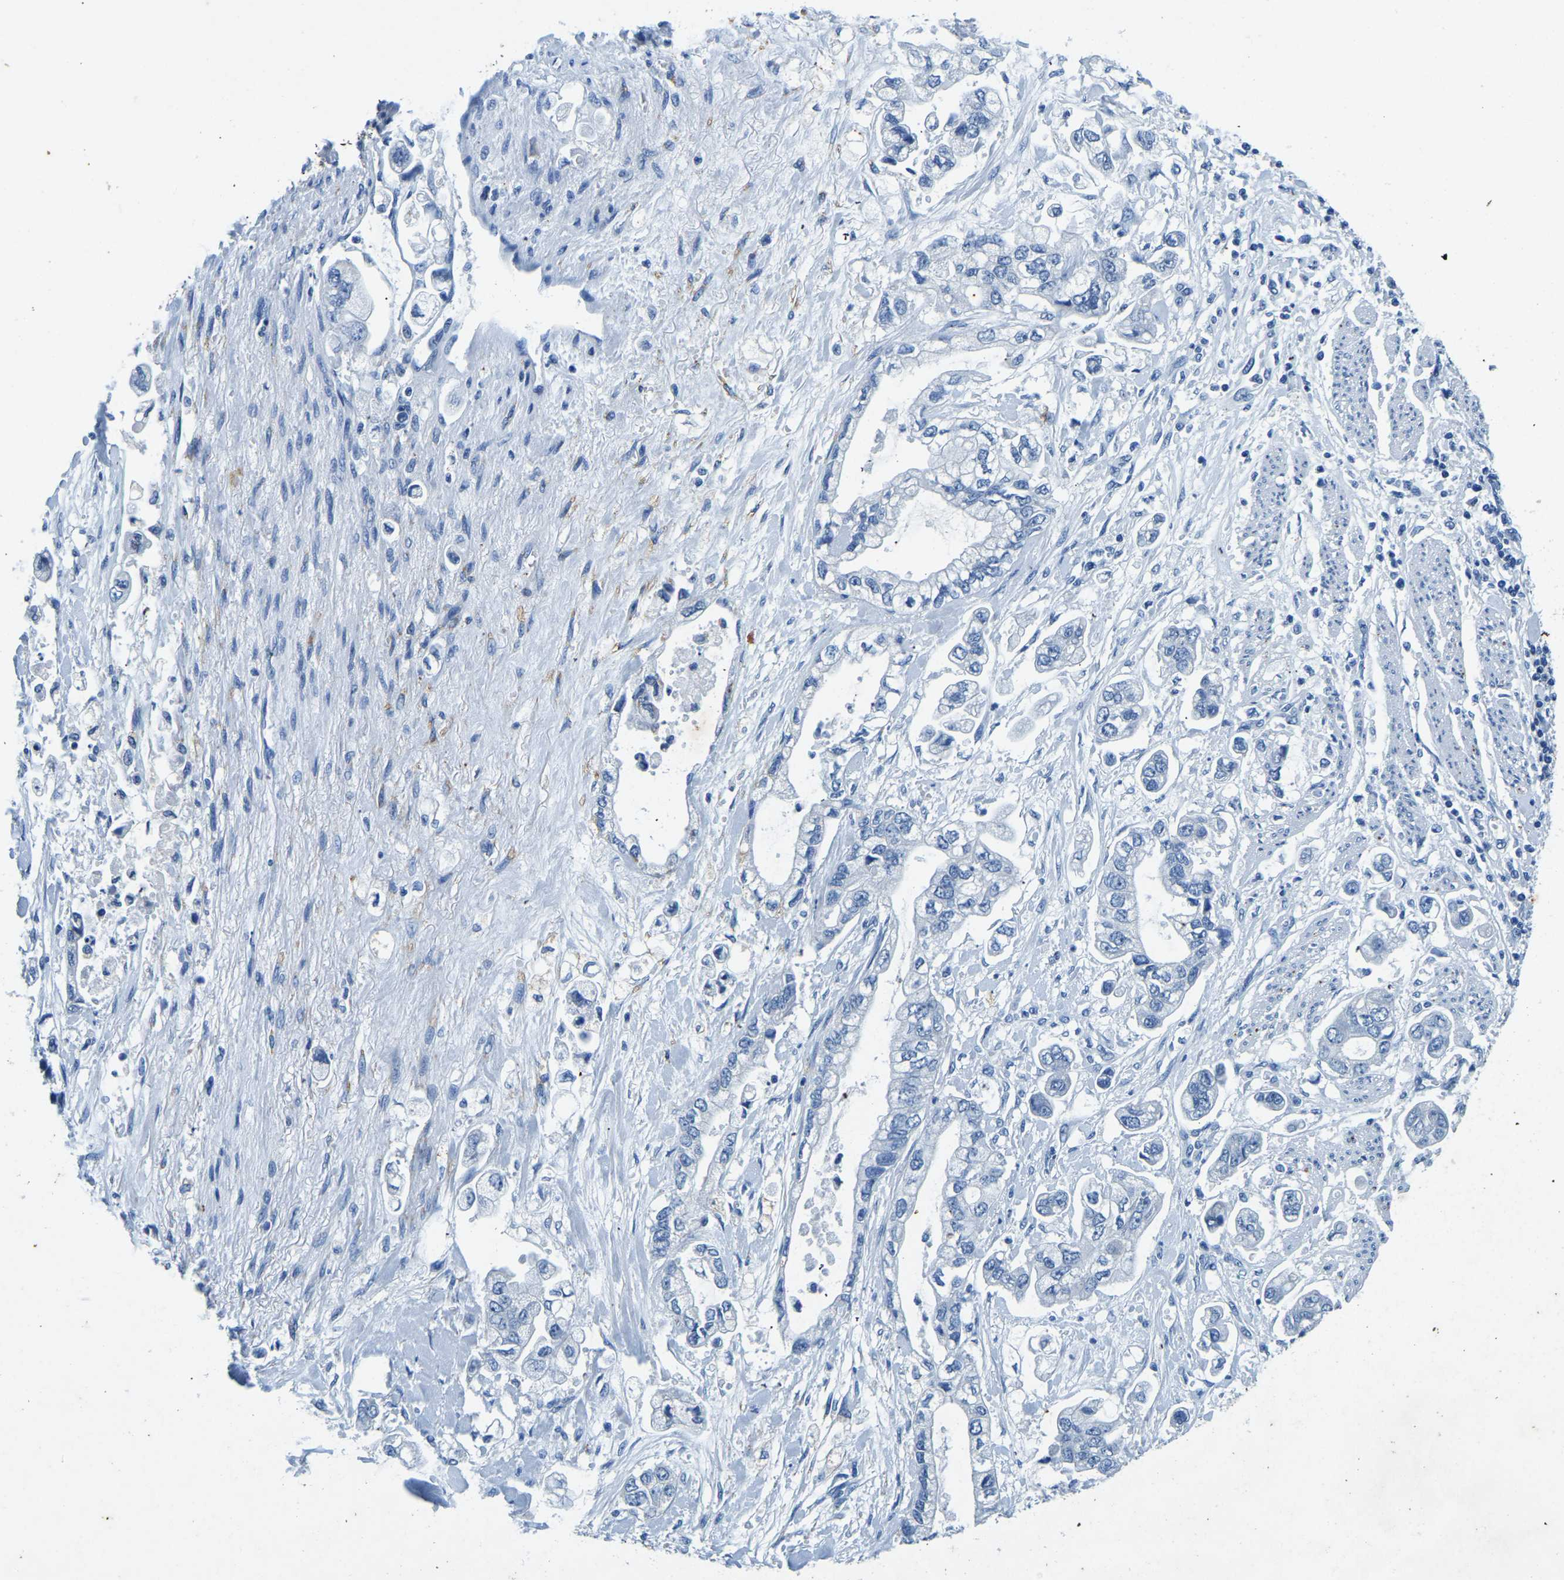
{"staining": {"intensity": "negative", "quantity": "none", "location": "none"}, "tissue": "stomach cancer", "cell_type": "Tumor cells", "image_type": "cancer", "snomed": [{"axis": "morphology", "description": "Normal tissue, NOS"}, {"axis": "morphology", "description": "Adenocarcinoma, NOS"}, {"axis": "topography", "description": "Stomach"}], "caption": "Tumor cells are negative for brown protein staining in stomach cancer (adenocarcinoma).", "gene": "UBN2", "patient": {"sex": "male", "age": 62}}